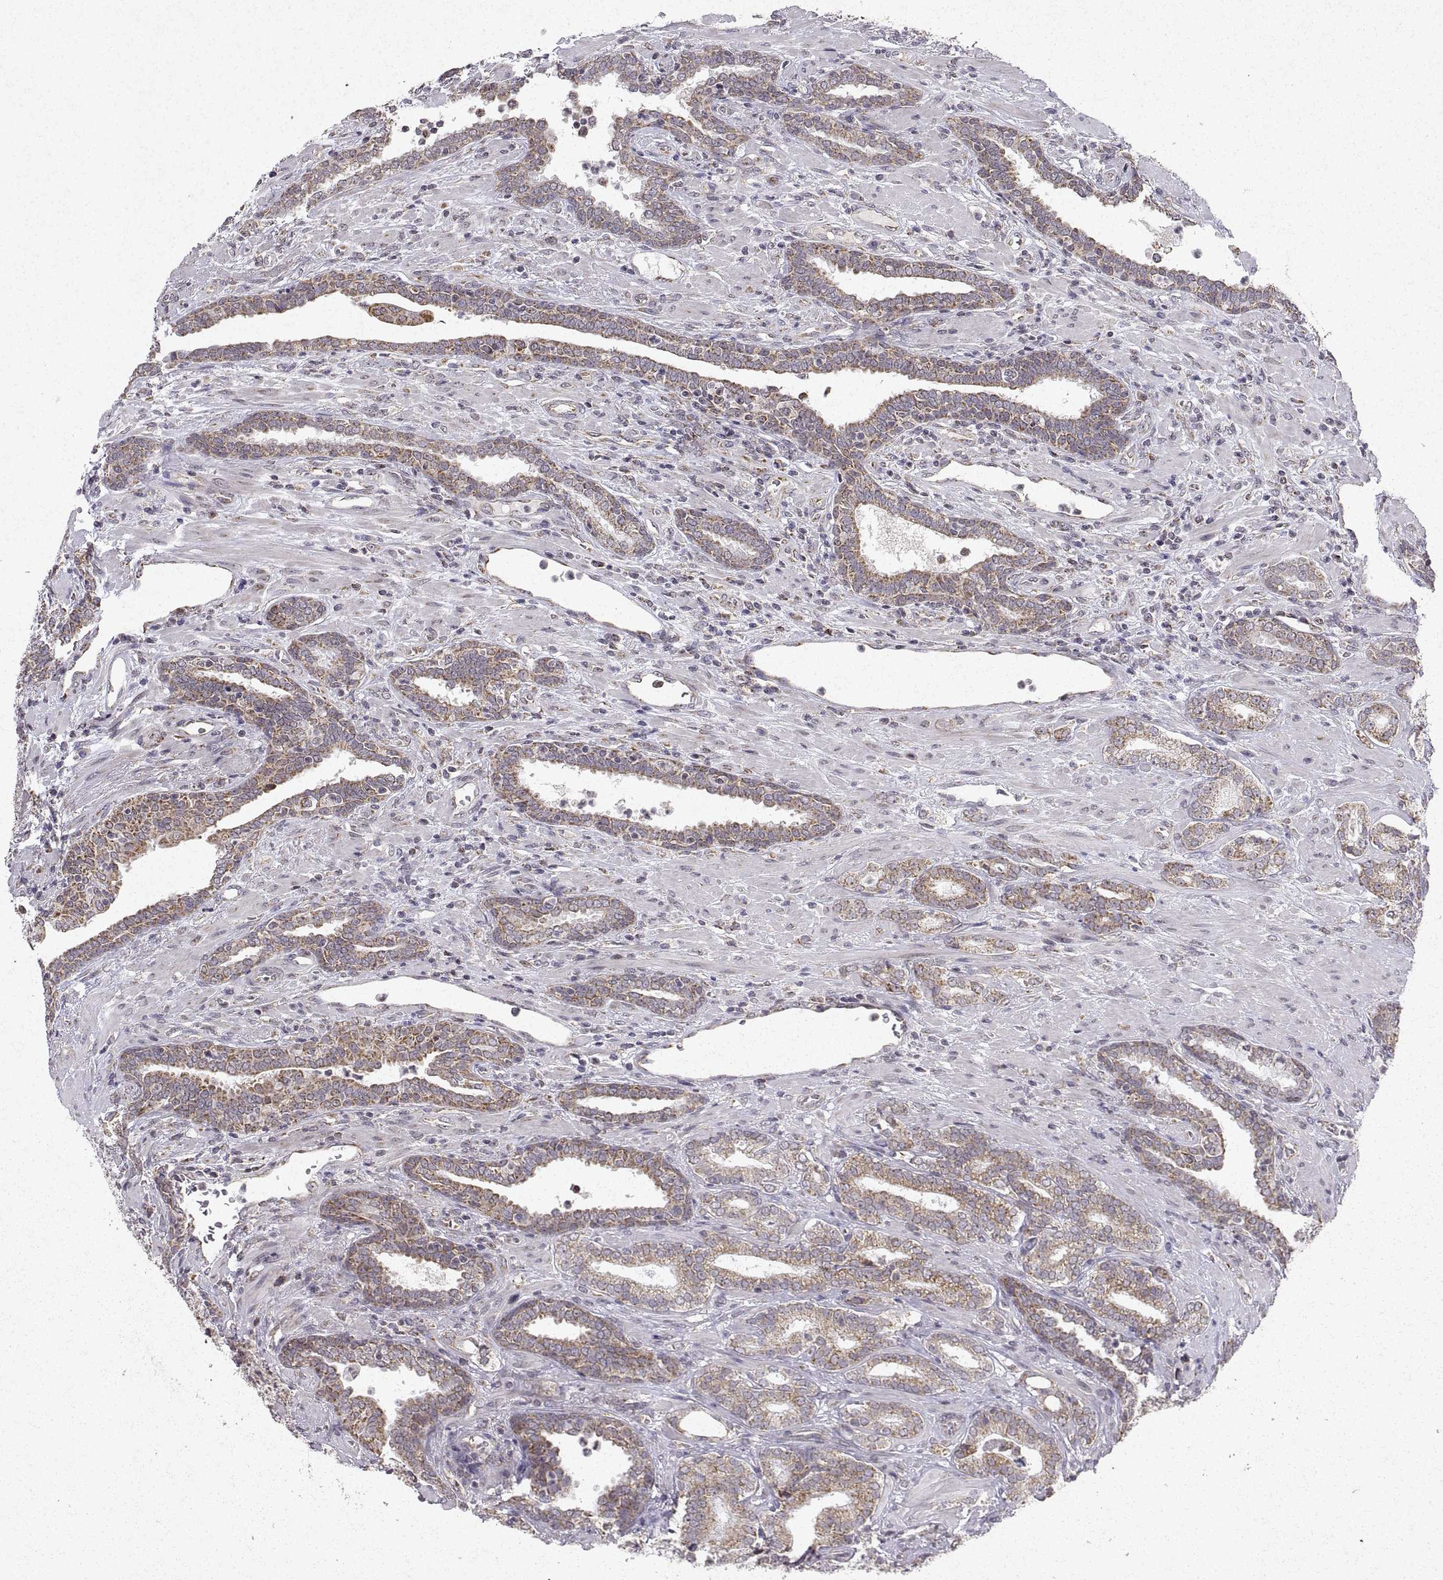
{"staining": {"intensity": "weak", "quantity": ">75%", "location": "cytoplasmic/membranous"}, "tissue": "prostate cancer", "cell_type": "Tumor cells", "image_type": "cancer", "snomed": [{"axis": "morphology", "description": "Adenocarcinoma, Low grade"}, {"axis": "topography", "description": "Prostate"}], "caption": "DAB (3,3'-diaminobenzidine) immunohistochemical staining of human low-grade adenocarcinoma (prostate) reveals weak cytoplasmic/membranous protein positivity in approximately >75% of tumor cells.", "gene": "MANBAL", "patient": {"sex": "male", "age": 61}}